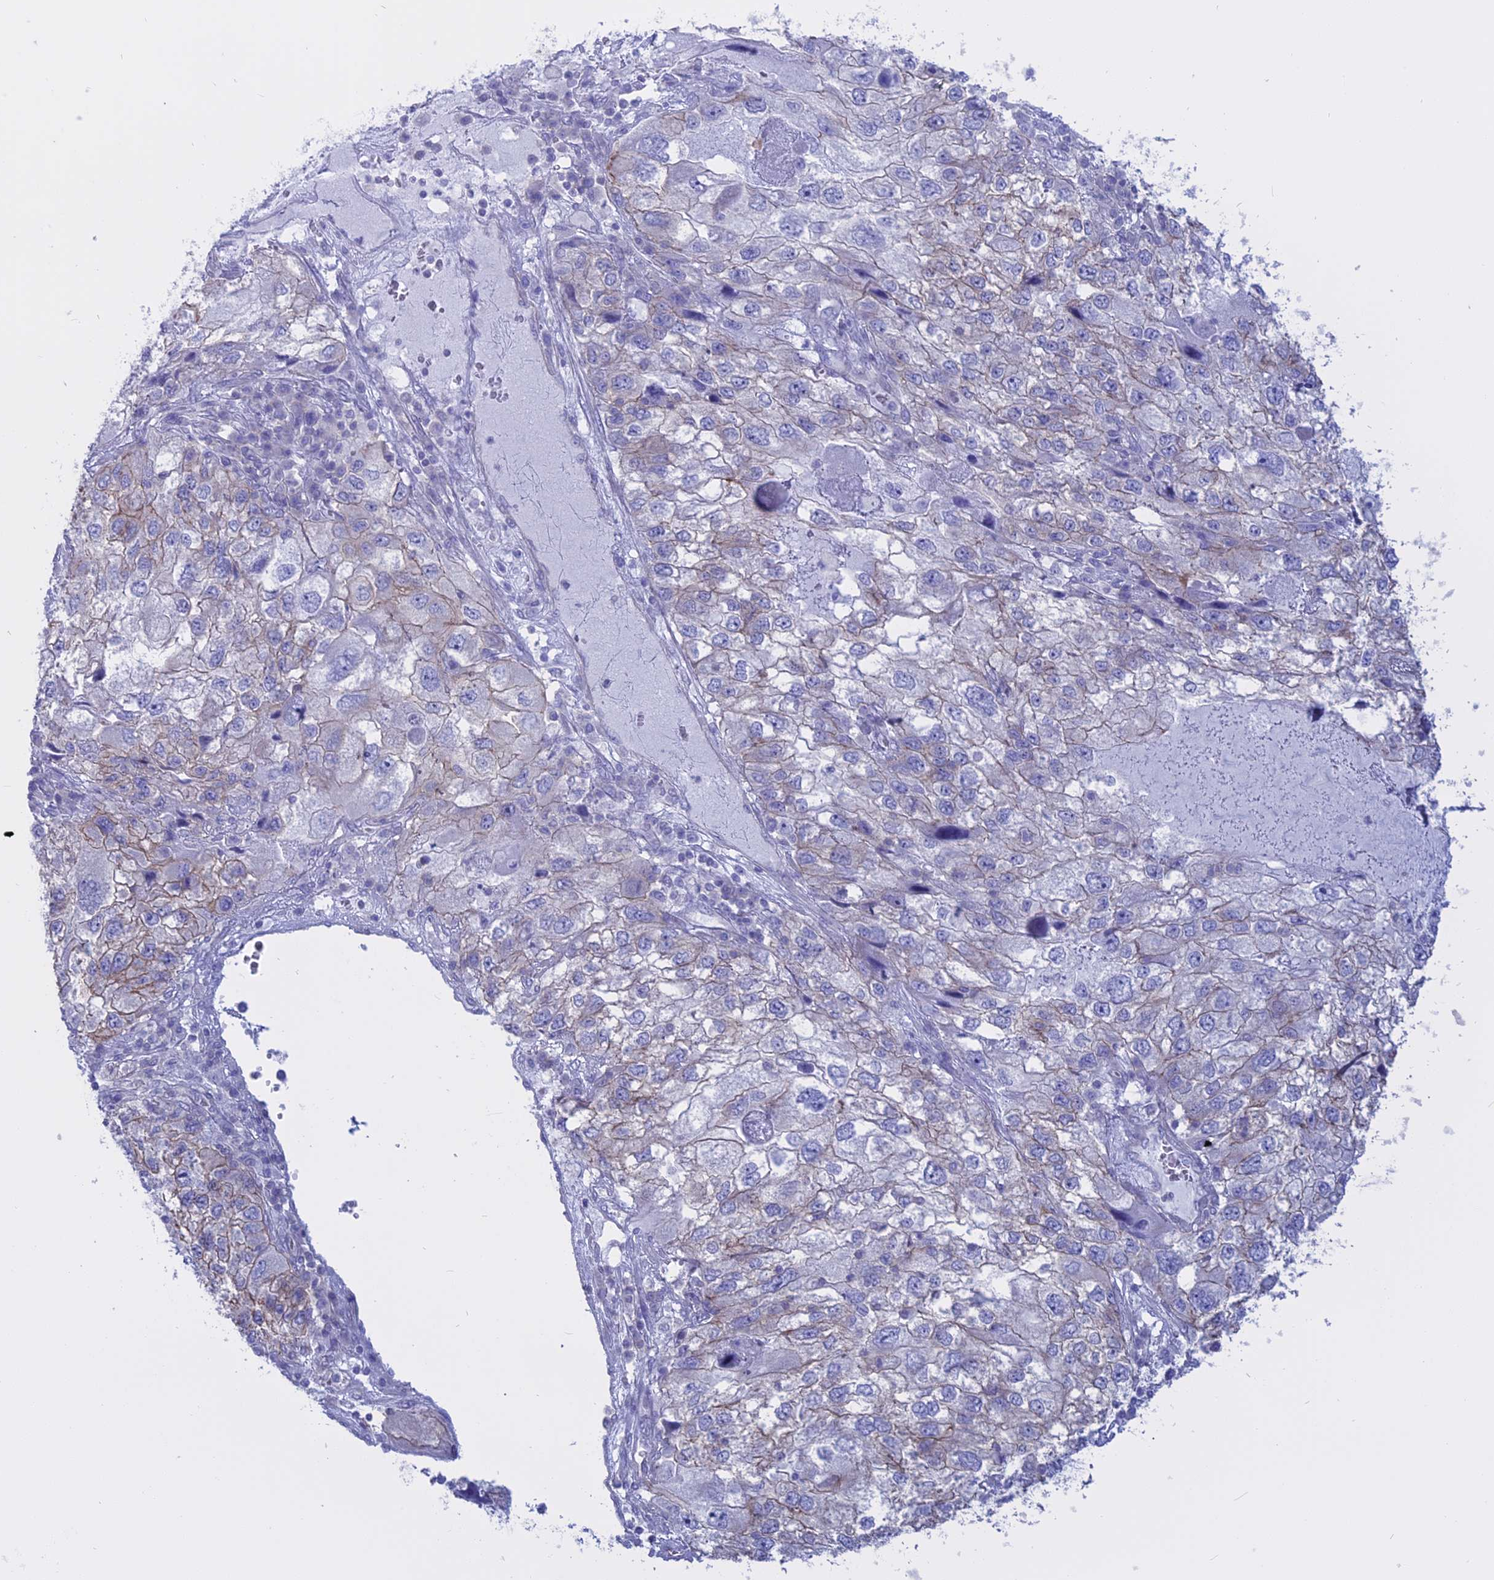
{"staining": {"intensity": "weak", "quantity": "25%-75%", "location": "cytoplasmic/membranous"}, "tissue": "endometrial cancer", "cell_type": "Tumor cells", "image_type": "cancer", "snomed": [{"axis": "morphology", "description": "Adenocarcinoma, NOS"}, {"axis": "topography", "description": "Endometrium"}], "caption": "Approximately 25%-75% of tumor cells in endometrial cancer reveal weak cytoplasmic/membranous protein staining as visualized by brown immunohistochemical staining.", "gene": "AHCYL1", "patient": {"sex": "female", "age": 49}}